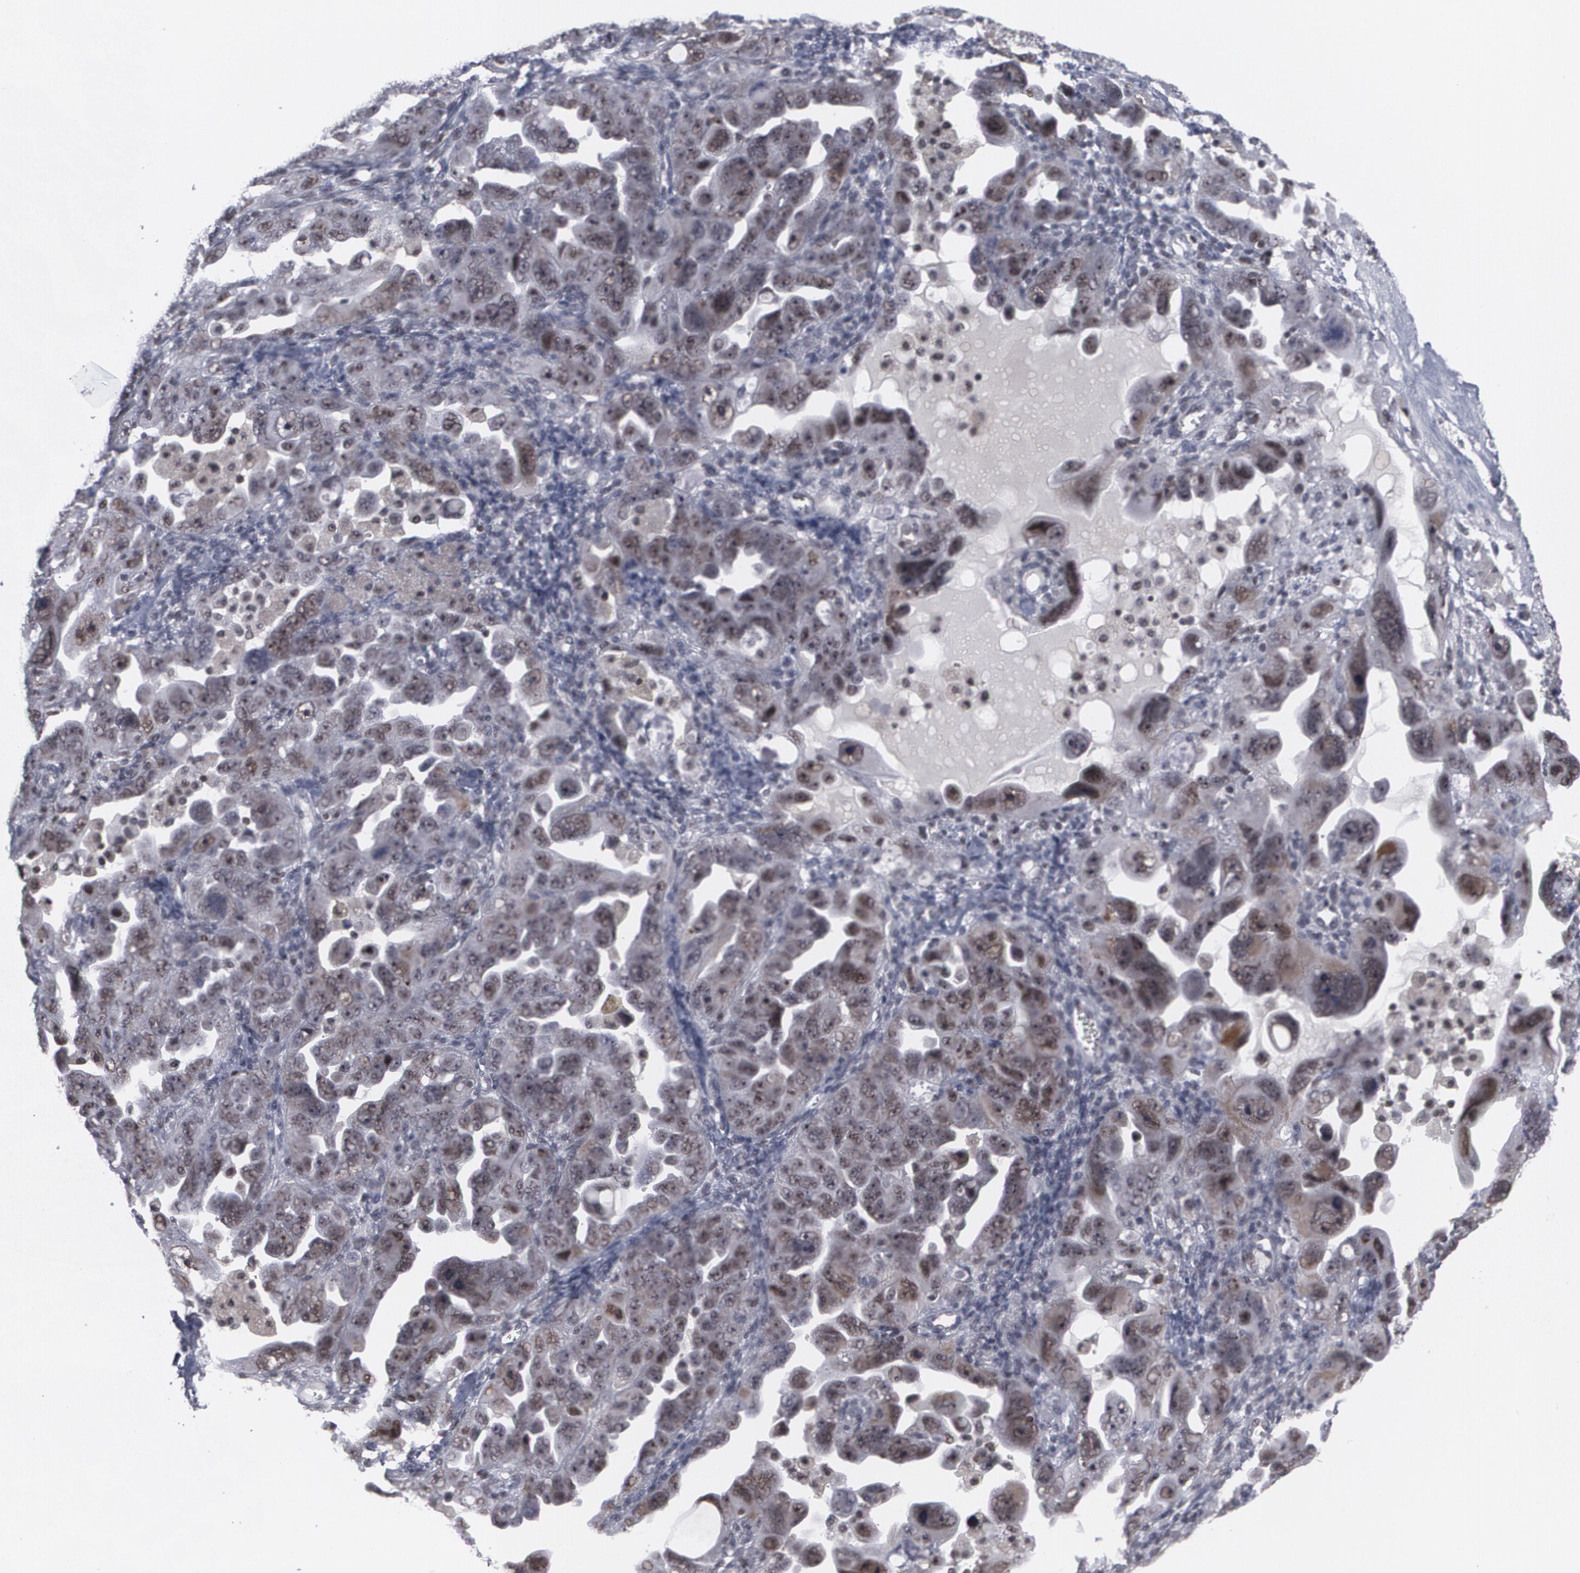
{"staining": {"intensity": "weak", "quantity": ">75%", "location": "nuclear"}, "tissue": "ovarian cancer", "cell_type": "Tumor cells", "image_type": "cancer", "snomed": [{"axis": "morphology", "description": "Cystadenocarcinoma, serous, NOS"}, {"axis": "topography", "description": "Ovary"}], "caption": "Weak nuclear protein staining is present in approximately >75% of tumor cells in ovarian serous cystadenocarcinoma.", "gene": "MCL1", "patient": {"sex": "female", "age": 66}}